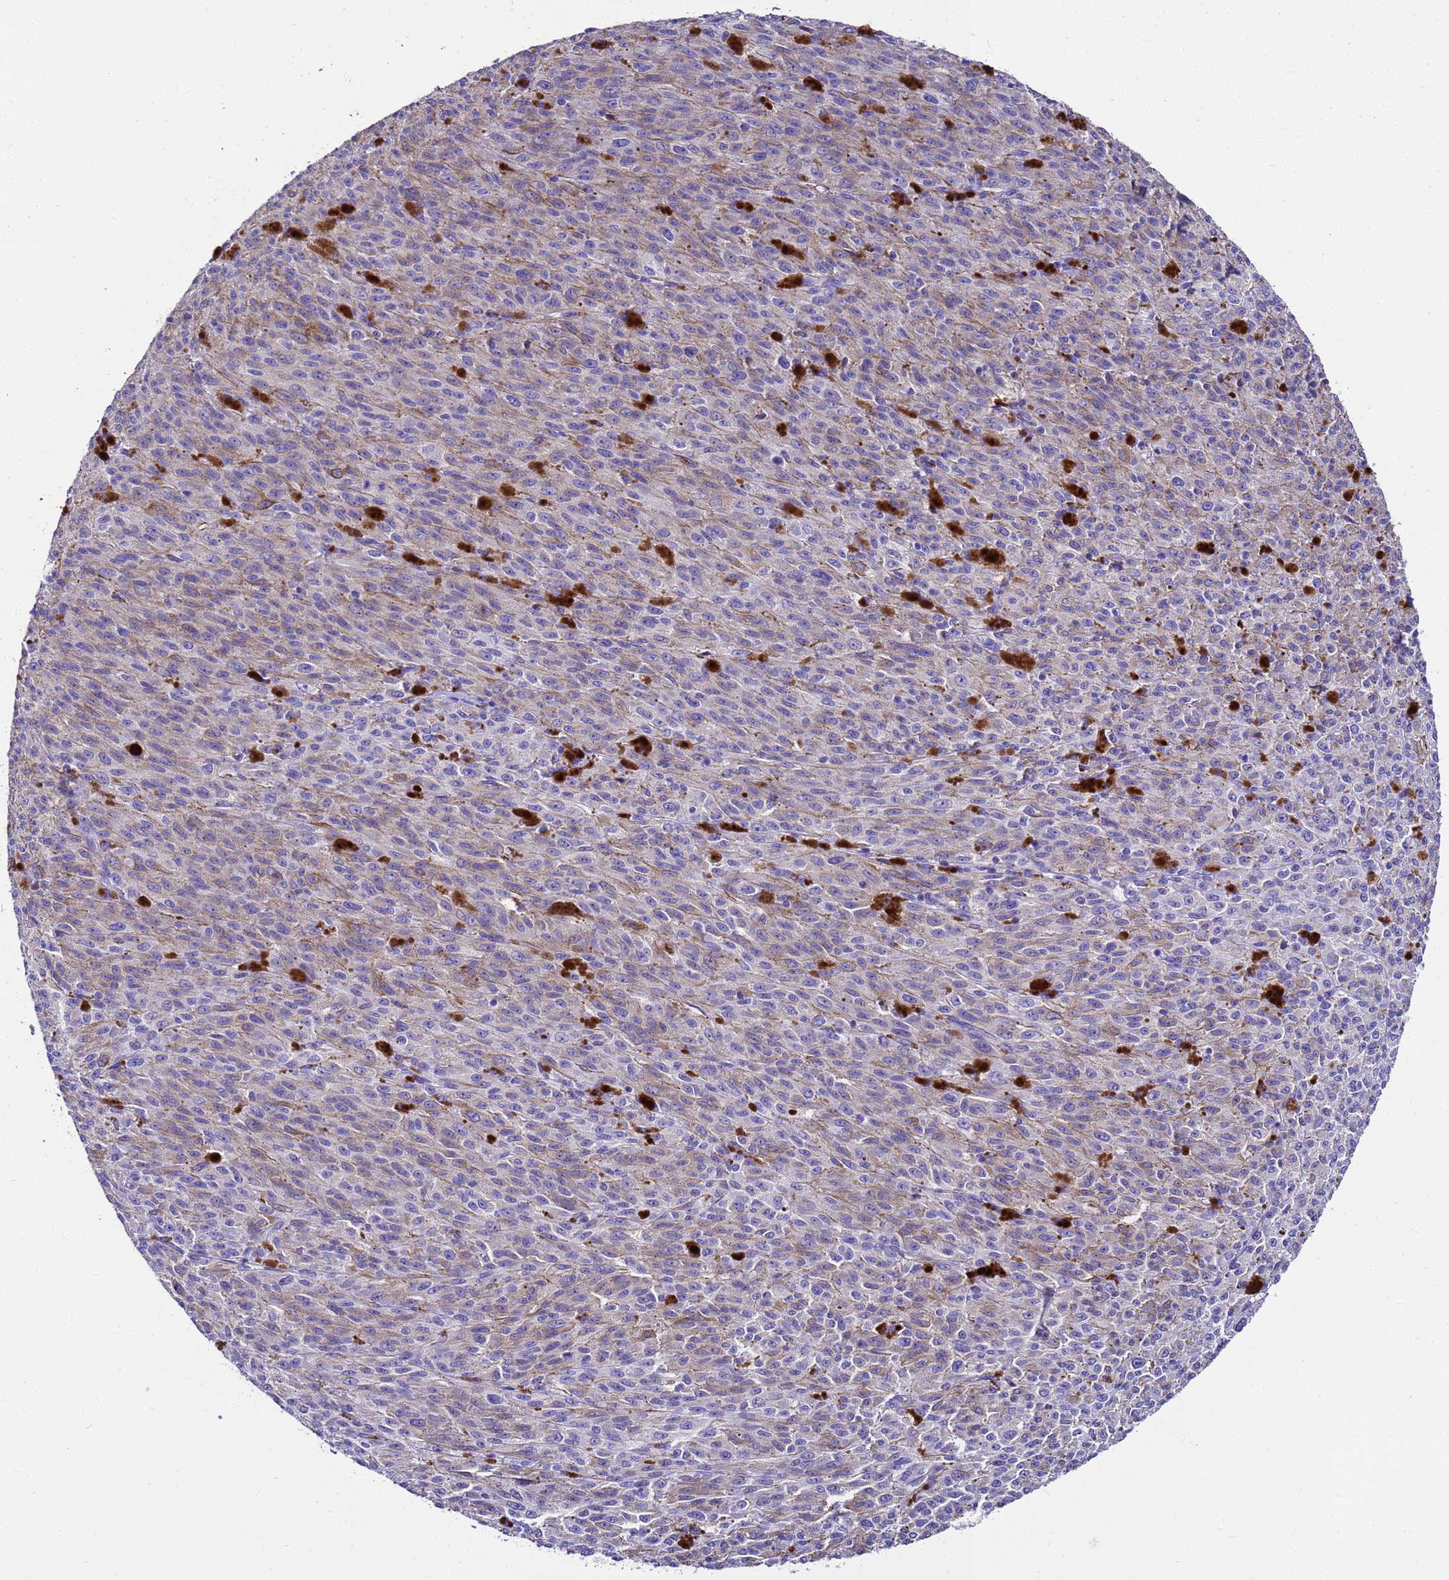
{"staining": {"intensity": "negative", "quantity": "none", "location": "none"}, "tissue": "melanoma", "cell_type": "Tumor cells", "image_type": "cancer", "snomed": [{"axis": "morphology", "description": "Malignant melanoma, NOS"}, {"axis": "topography", "description": "Skin"}], "caption": "Immunohistochemistry (IHC) of human malignant melanoma exhibits no expression in tumor cells.", "gene": "UGT2A1", "patient": {"sex": "female", "age": 52}}